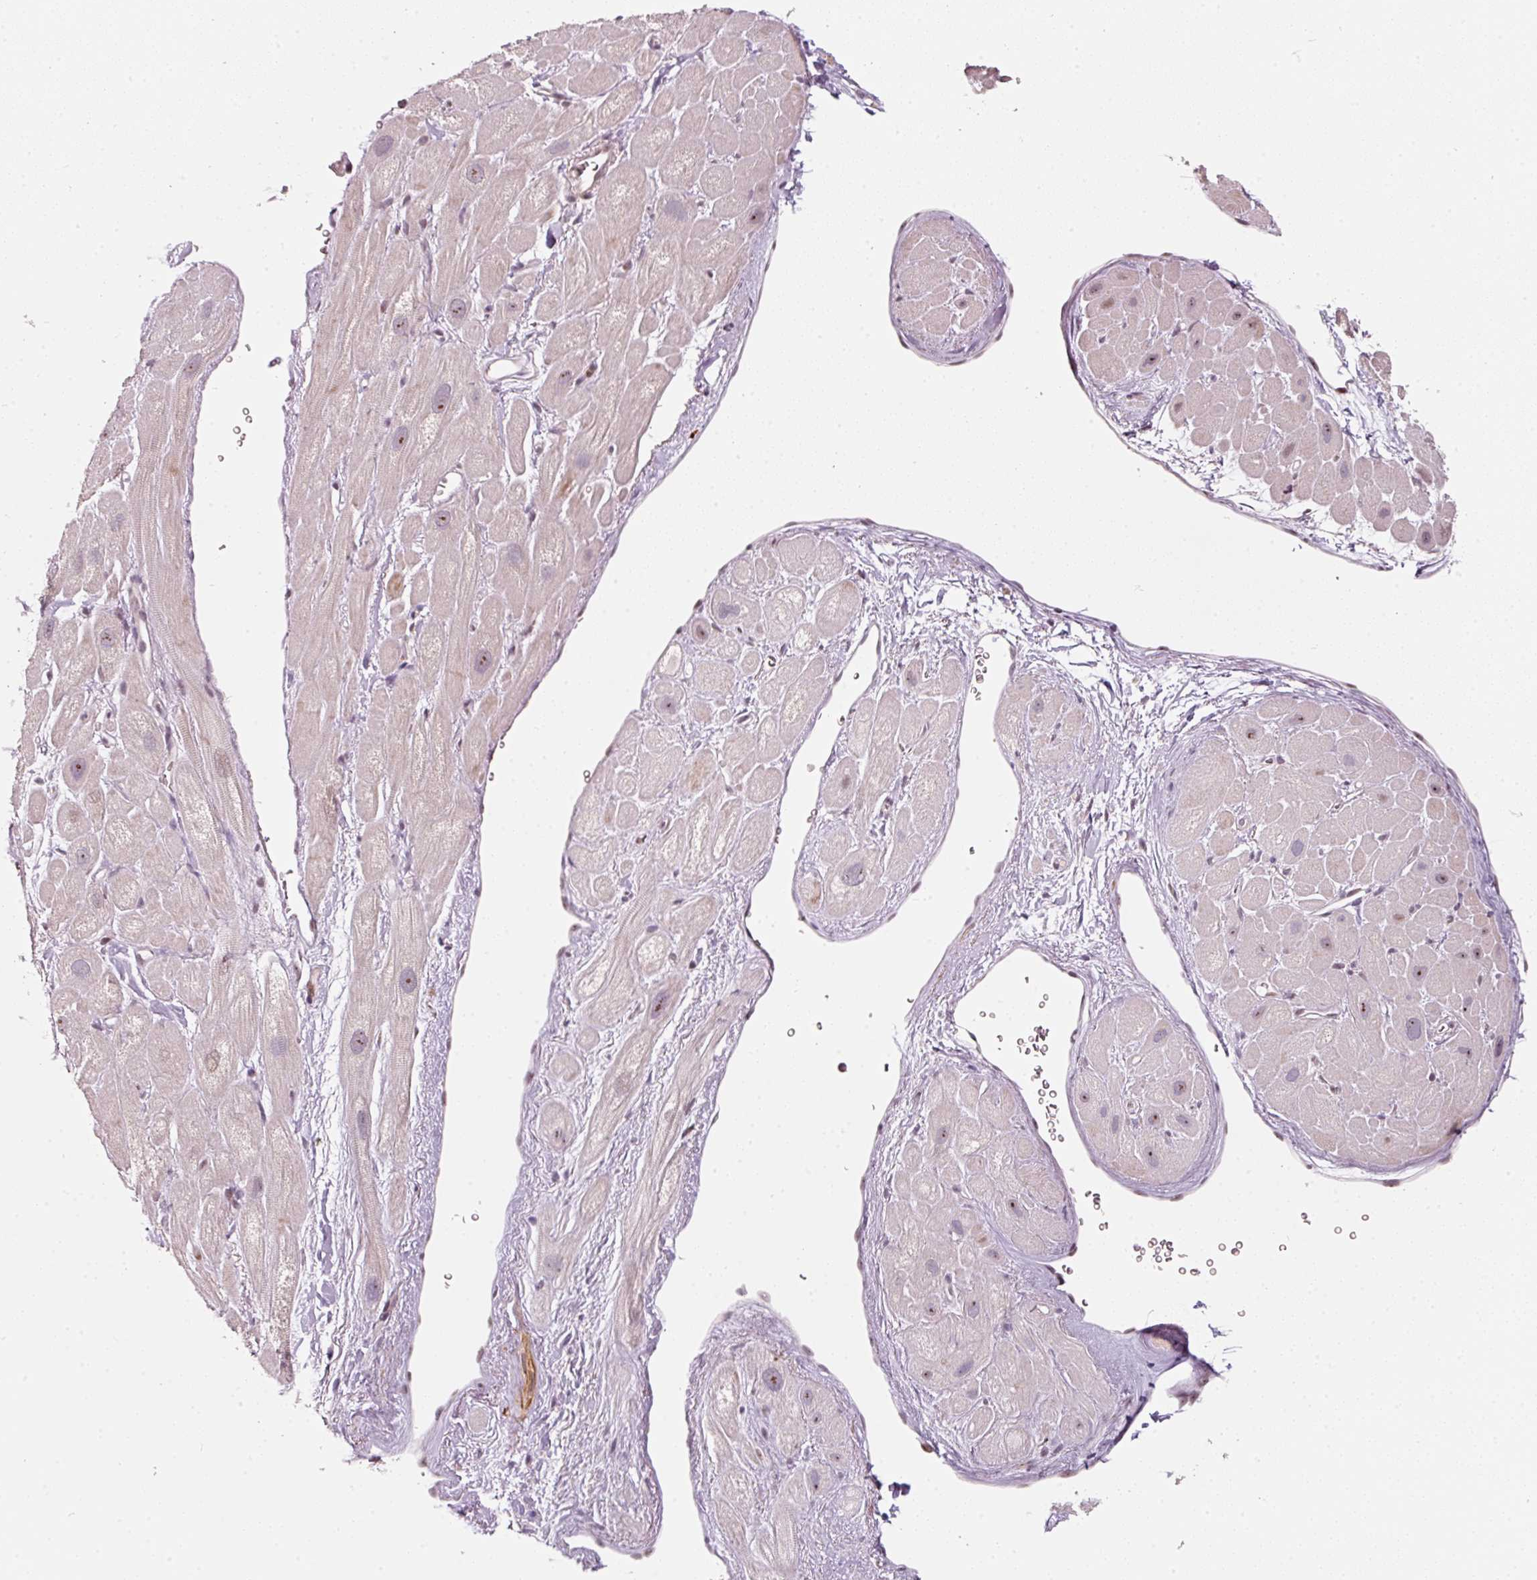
{"staining": {"intensity": "weak", "quantity": "25%-75%", "location": "cytoplasmic/membranous,nuclear"}, "tissue": "heart muscle", "cell_type": "Cardiomyocytes", "image_type": "normal", "snomed": [{"axis": "morphology", "description": "Normal tissue, NOS"}, {"axis": "topography", "description": "Heart"}], "caption": "Immunohistochemistry (IHC) image of unremarkable heart muscle stained for a protein (brown), which shows low levels of weak cytoplasmic/membranous,nuclear staining in about 25%-75% of cardiomyocytes.", "gene": "MXRA8", "patient": {"sex": "male", "age": 49}}